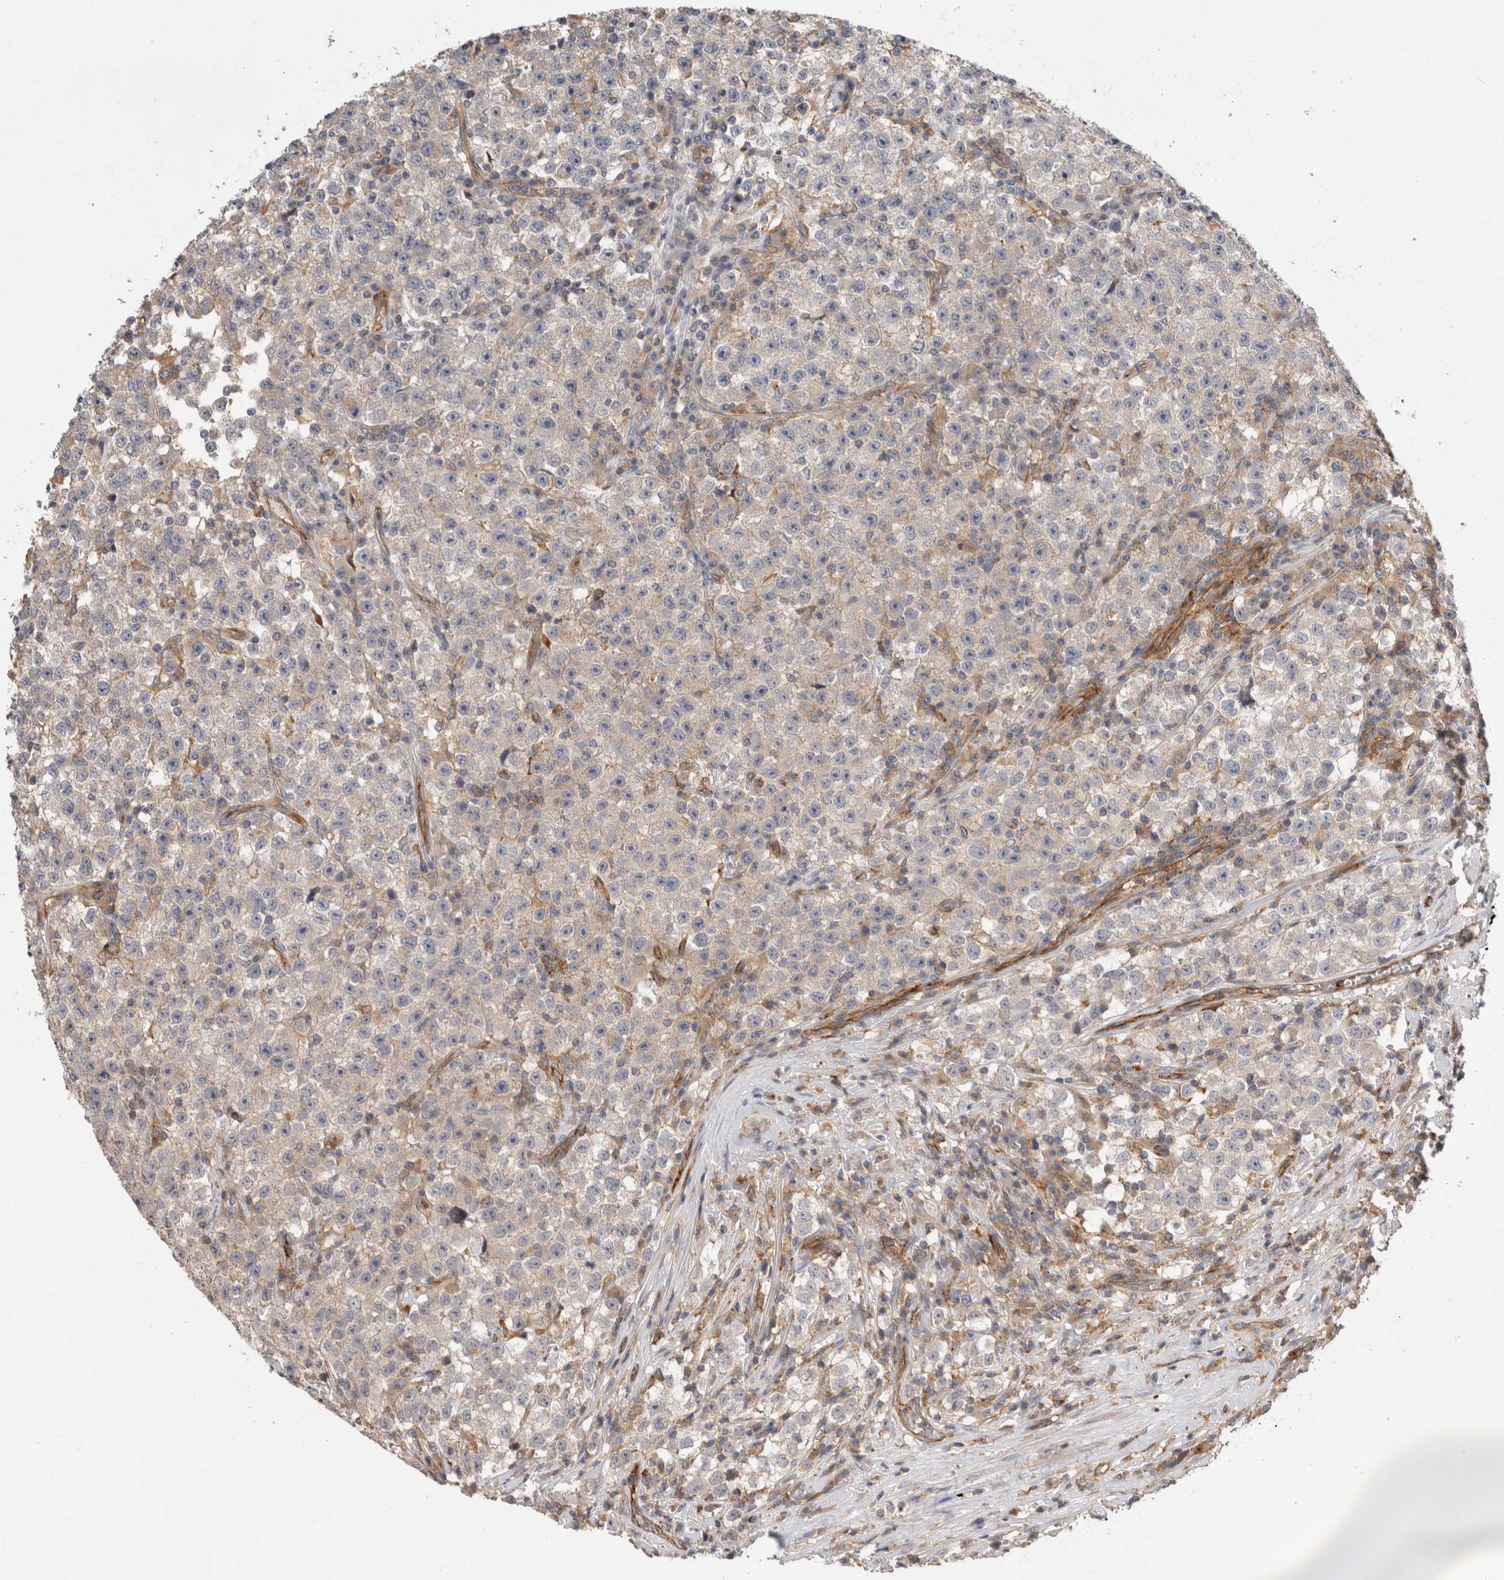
{"staining": {"intensity": "negative", "quantity": "none", "location": "none"}, "tissue": "testis cancer", "cell_type": "Tumor cells", "image_type": "cancer", "snomed": [{"axis": "morphology", "description": "Seminoma, NOS"}, {"axis": "topography", "description": "Testis"}], "caption": "High magnification brightfield microscopy of testis cancer stained with DAB (3,3'-diaminobenzidine) (brown) and counterstained with hematoxylin (blue): tumor cells show no significant expression. The staining is performed using DAB (3,3'-diaminobenzidine) brown chromogen with nuclei counter-stained in using hematoxylin.", "gene": "BNIP2", "patient": {"sex": "male", "age": 22}}